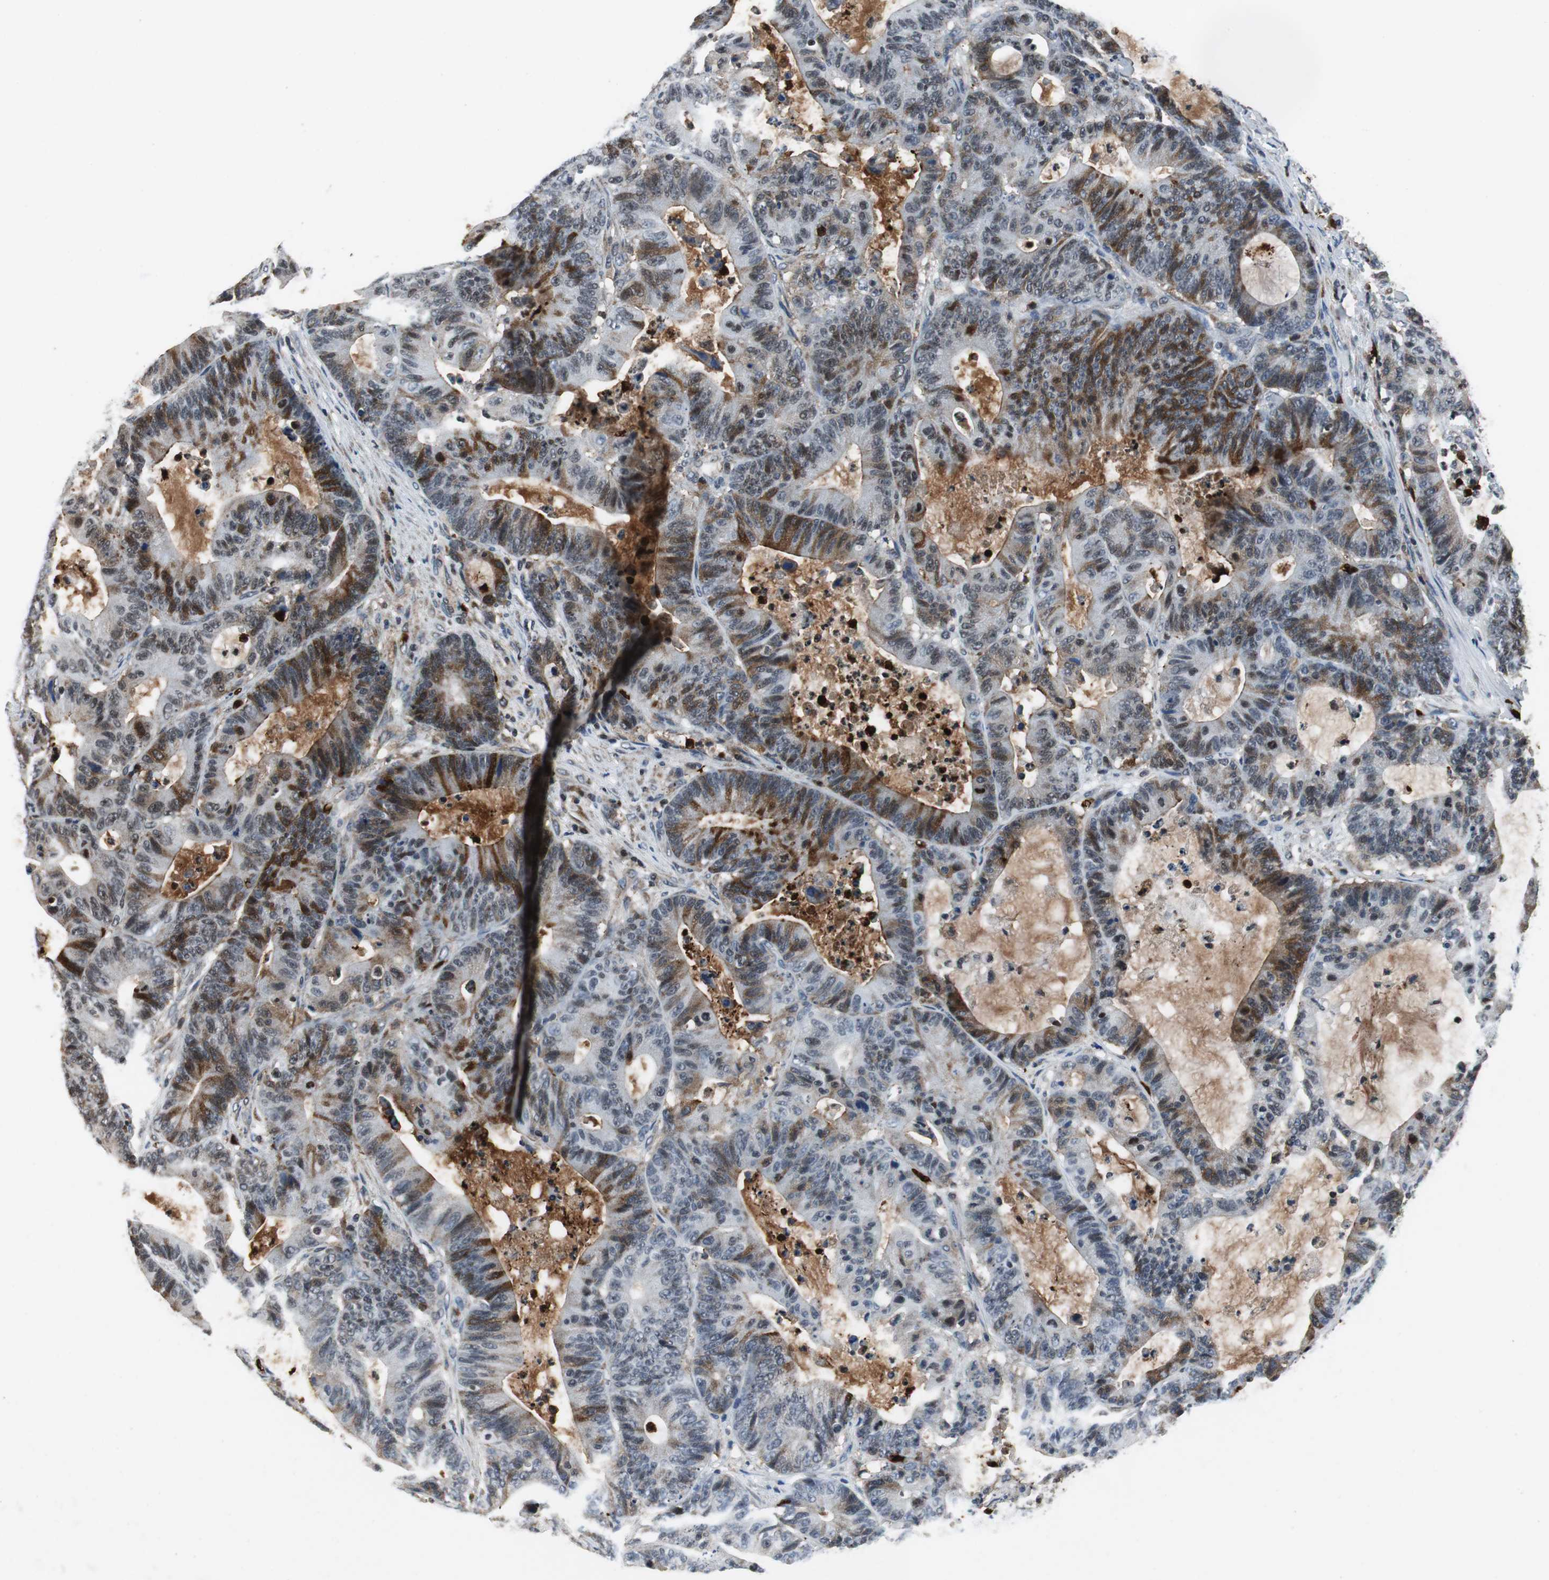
{"staining": {"intensity": "moderate", "quantity": "25%-75%", "location": "cytoplasmic/membranous,nuclear"}, "tissue": "colorectal cancer", "cell_type": "Tumor cells", "image_type": "cancer", "snomed": [{"axis": "morphology", "description": "Adenocarcinoma, NOS"}, {"axis": "topography", "description": "Colon"}], "caption": "DAB immunohistochemical staining of colorectal cancer exhibits moderate cytoplasmic/membranous and nuclear protein positivity in approximately 25%-75% of tumor cells.", "gene": "ORM1", "patient": {"sex": "female", "age": 84}}